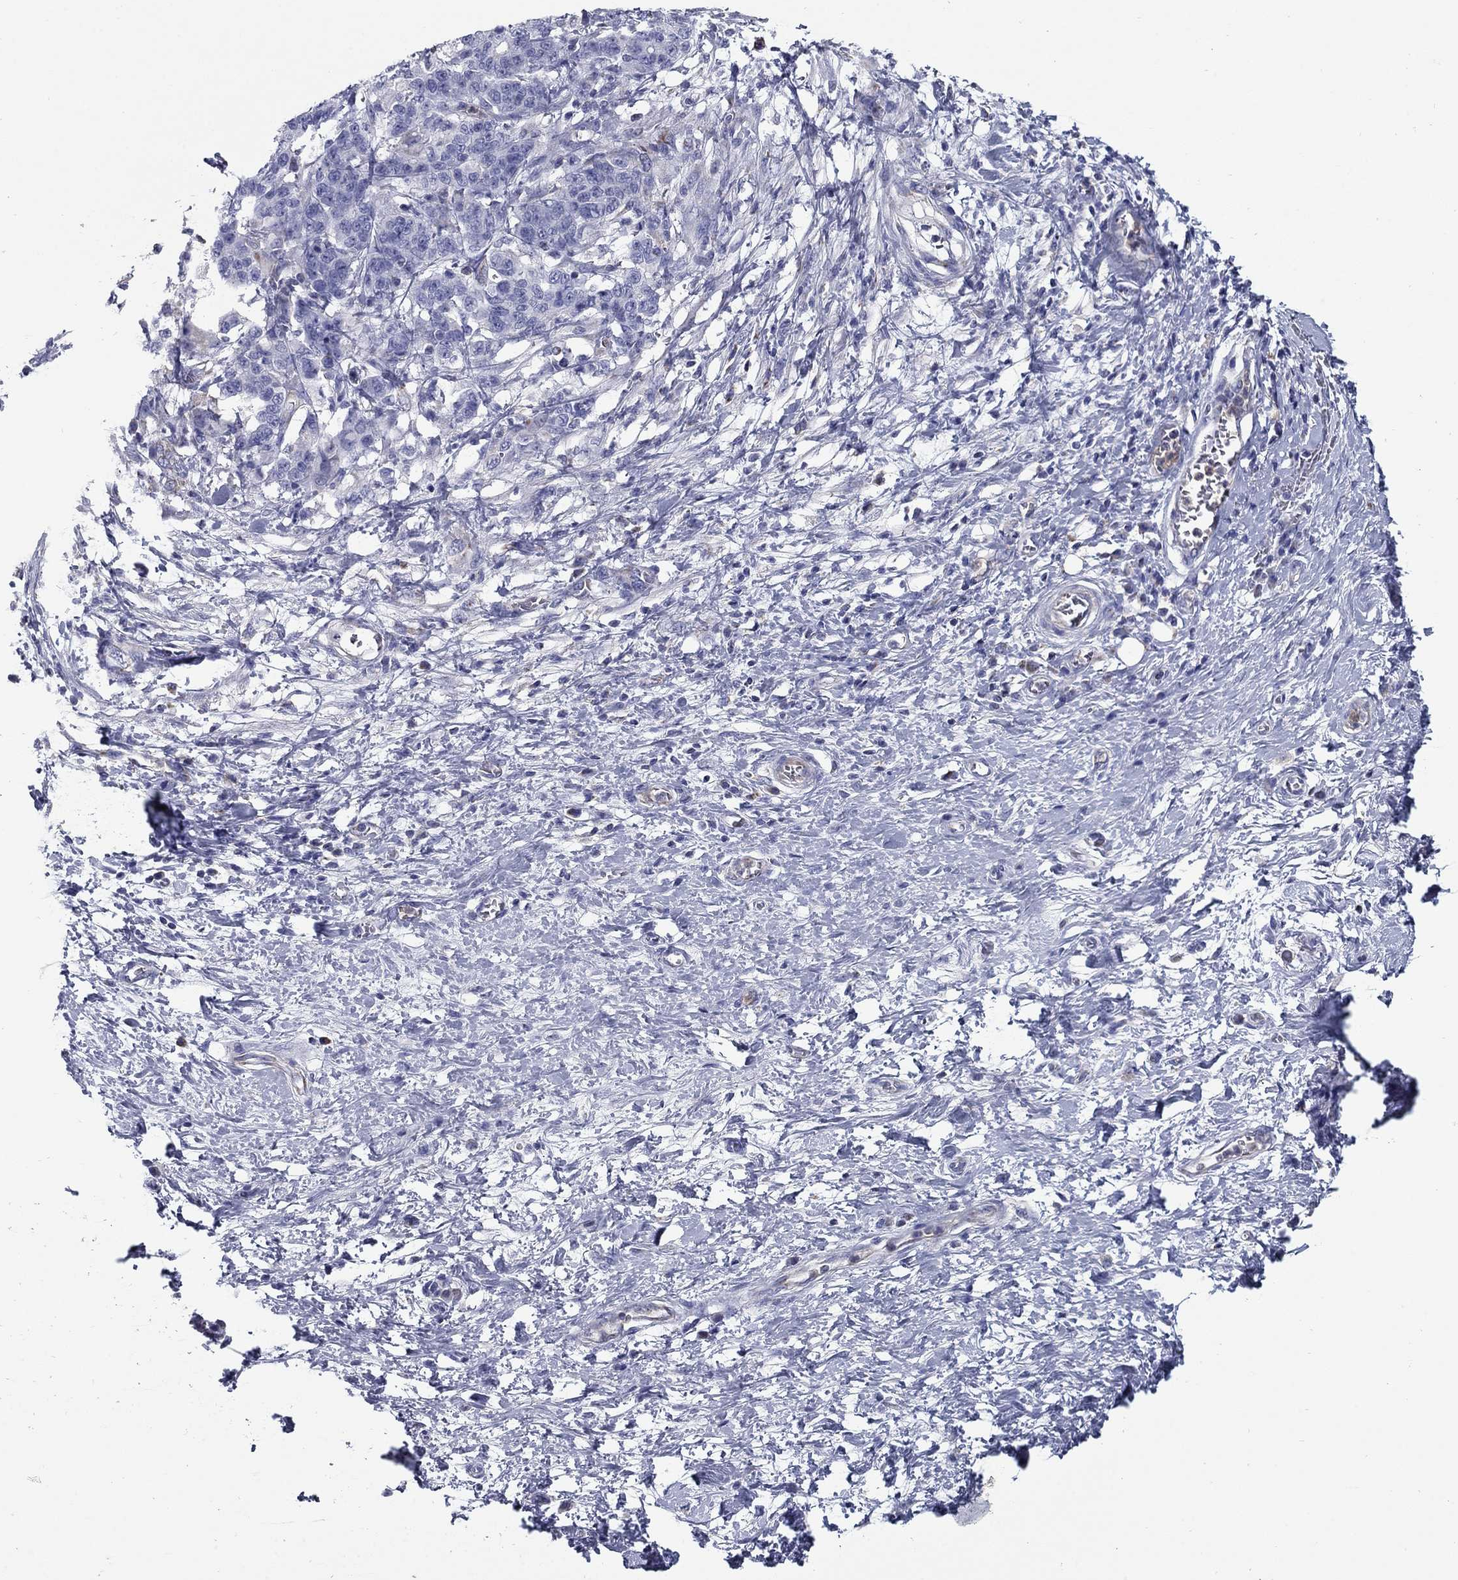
{"staining": {"intensity": "negative", "quantity": "none", "location": "none"}, "tissue": "stomach cancer", "cell_type": "Tumor cells", "image_type": "cancer", "snomed": [{"axis": "morphology", "description": "Normal tissue, NOS"}, {"axis": "morphology", "description": "Adenocarcinoma, NOS"}, {"axis": "topography", "description": "Stomach"}], "caption": "DAB immunohistochemical staining of human adenocarcinoma (stomach) shows no significant staining in tumor cells. (Brightfield microscopy of DAB IHC at high magnification).", "gene": "NDUFA4L2", "patient": {"sex": "female", "age": 64}}